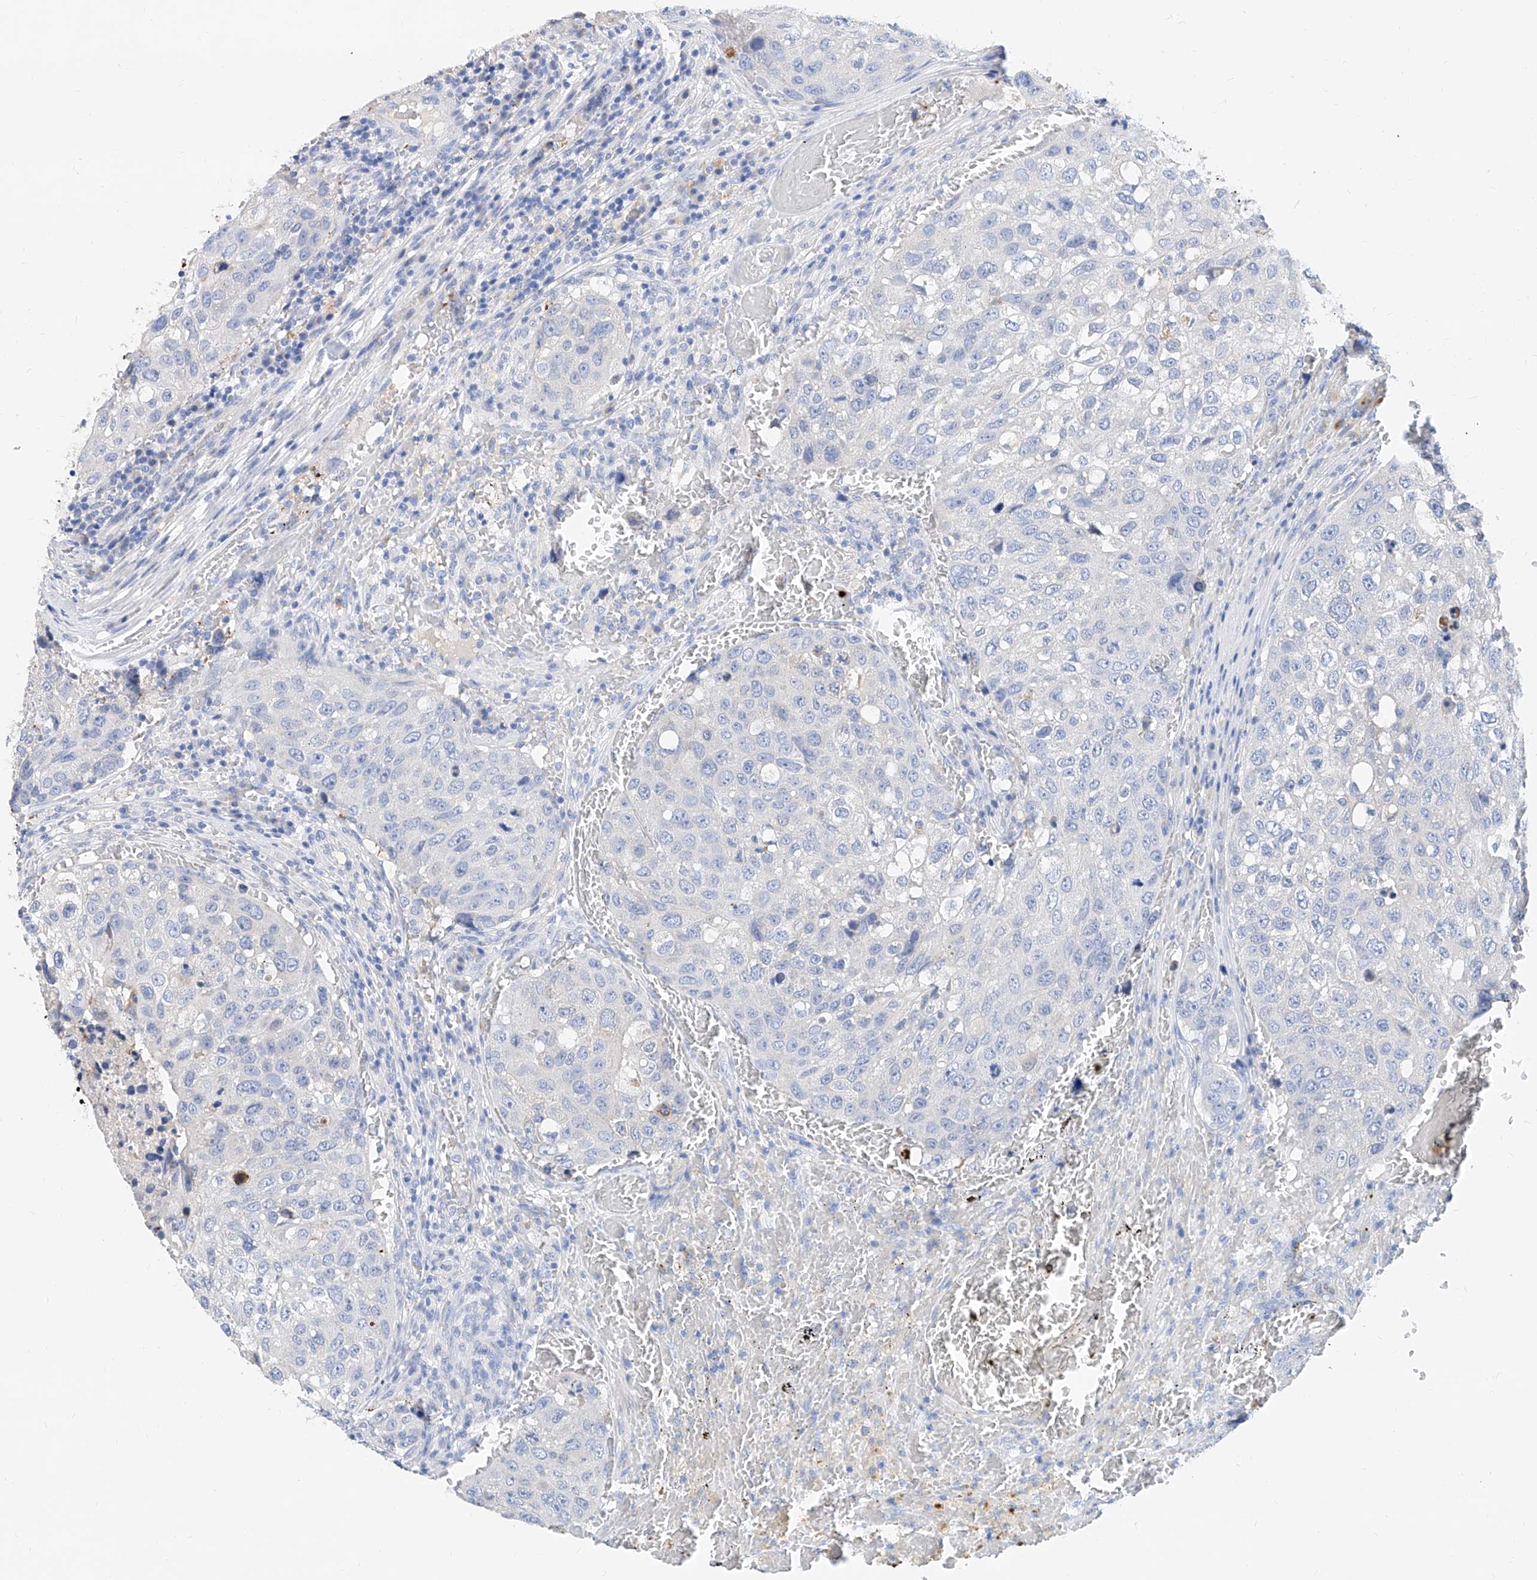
{"staining": {"intensity": "negative", "quantity": "none", "location": "none"}, "tissue": "urothelial cancer", "cell_type": "Tumor cells", "image_type": "cancer", "snomed": [{"axis": "morphology", "description": "Urothelial carcinoma, High grade"}, {"axis": "topography", "description": "Lymph node"}, {"axis": "topography", "description": "Urinary bladder"}], "caption": "DAB (3,3'-diaminobenzidine) immunohistochemical staining of urothelial carcinoma (high-grade) shows no significant expression in tumor cells.", "gene": "SLC25A29", "patient": {"sex": "male", "age": 51}}